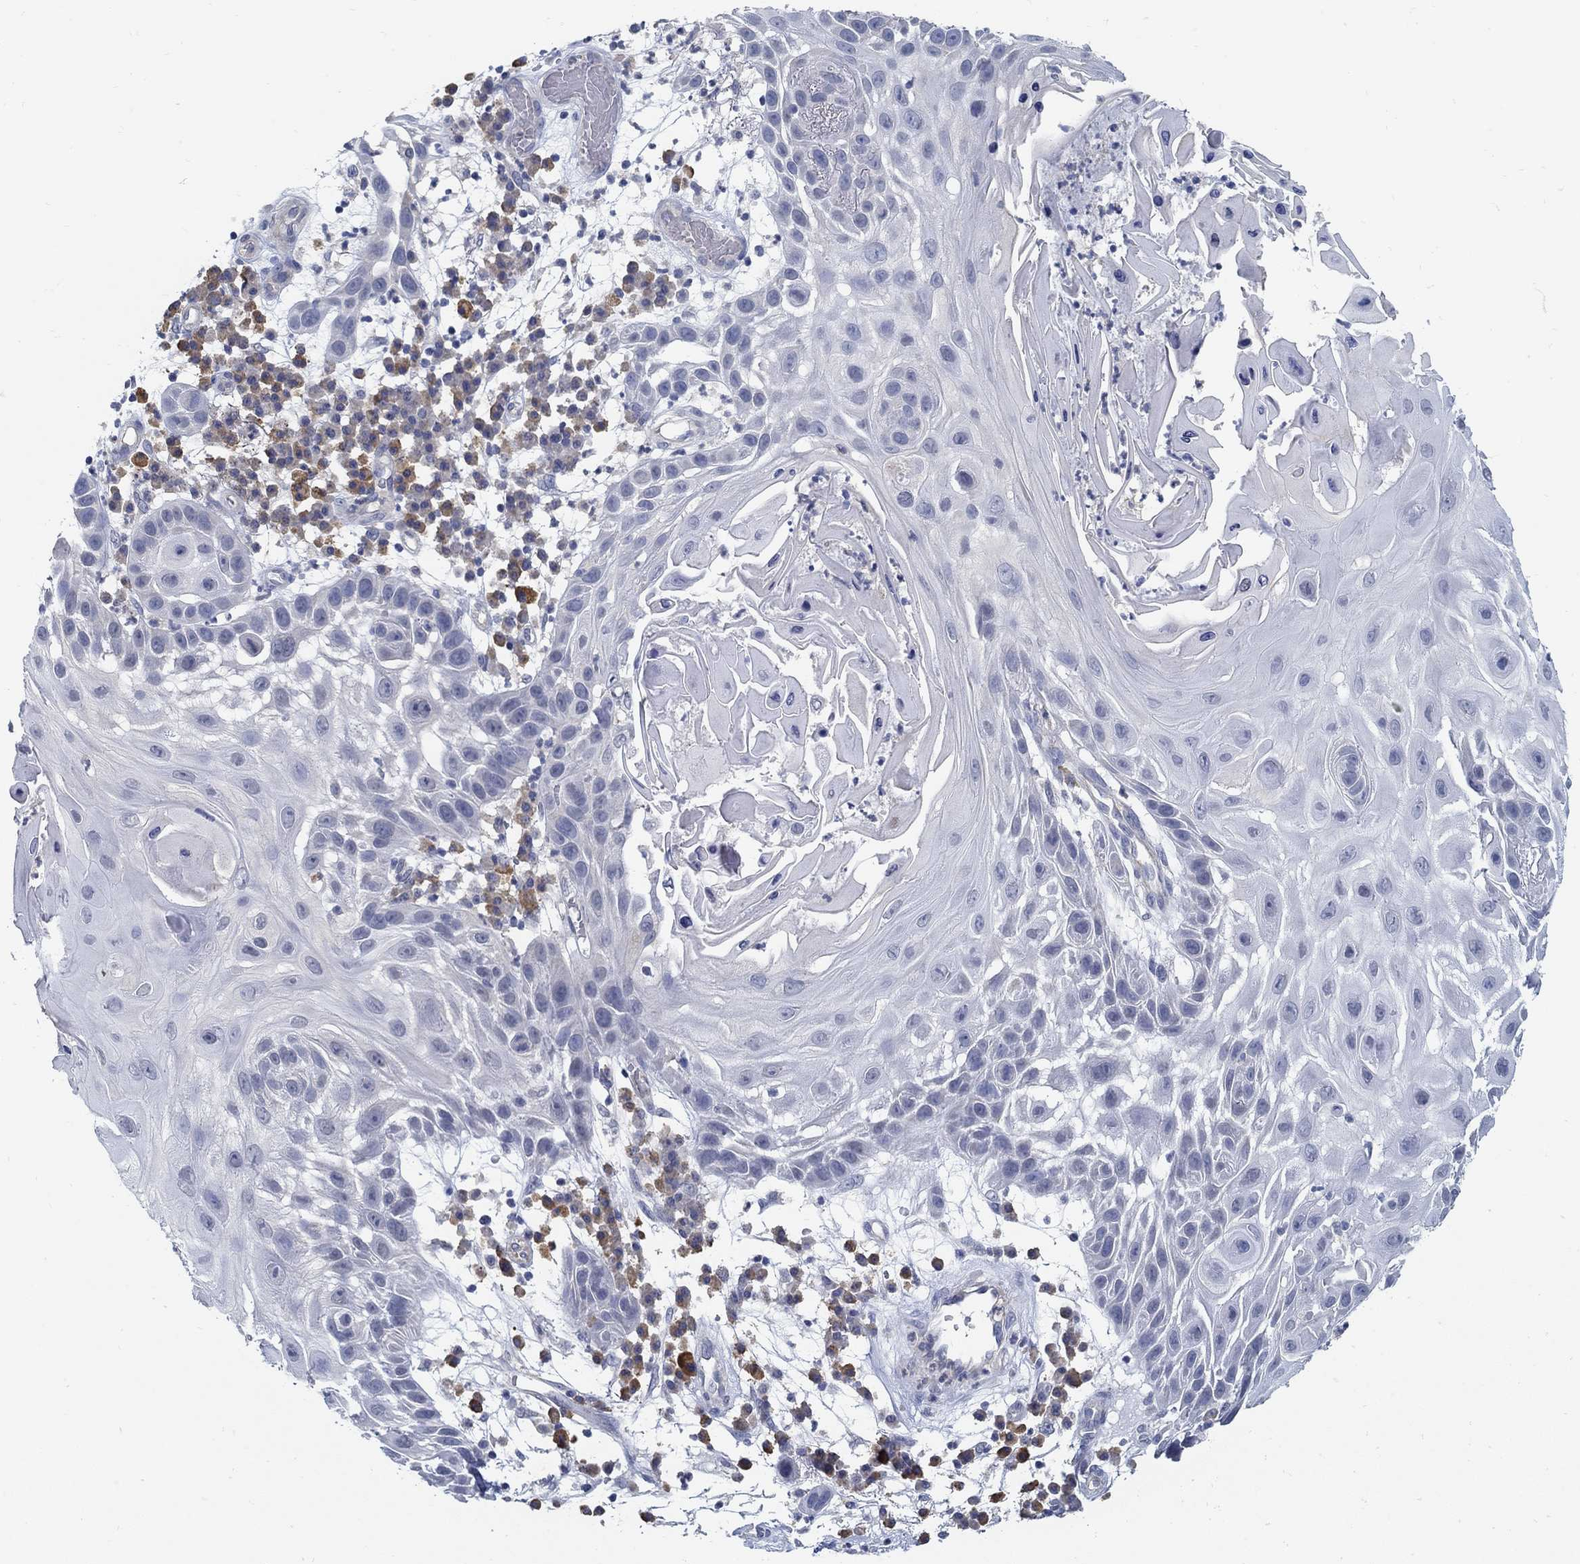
{"staining": {"intensity": "negative", "quantity": "none", "location": "none"}, "tissue": "skin cancer", "cell_type": "Tumor cells", "image_type": "cancer", "snomed": [{"axis": "morphology", "description": "Normal tissue, NOS"}, {"axis": "morphology", "description": "Squamous cell carcinoma, NOS"}, {"axis": "topography", "description": "Skin"}], "caption": "High magnification brightfield microscopy of squamous cell carcinoma (skin) stained with DAB (3,3'-diaminobenzidine) (brown) and counterstained with hematoxylin (blue): tumor cells show no significant expression.", "gene": "PCDH11X", "patient": {"sex": "male", "age": 79}}